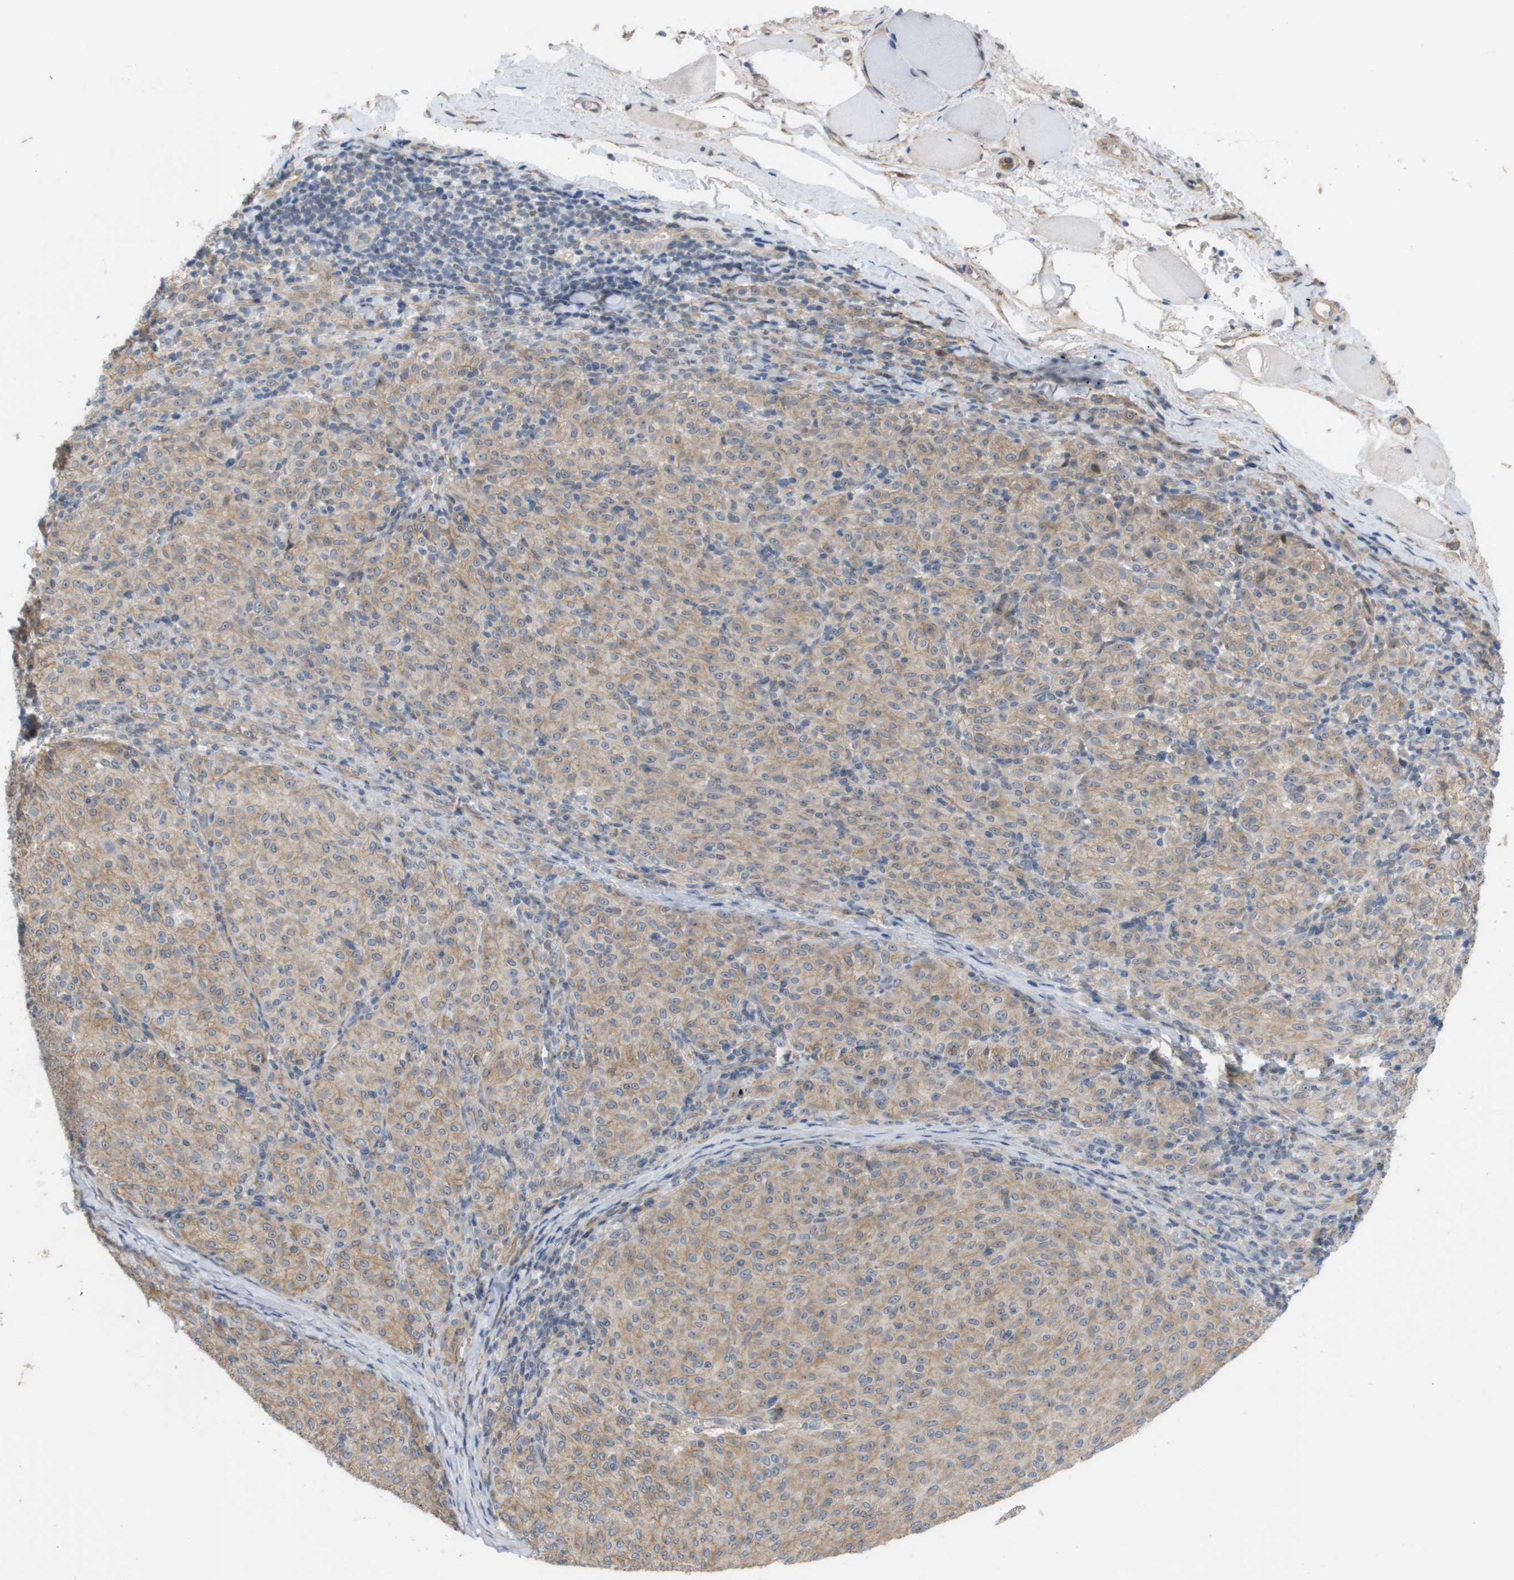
{"staining": {"intensity": "weak", "quantity": "25%-75%", "location": "cytoplasmic/membranous"}, "tissue": "melanoma", "cell_type": "Tumor cells", "image_type": "cancer", "snomed": [{"axis": "morphology", "description": "Malignant melanoma, NOS"}, {"axis": "topography", "description": "Skin"}], "caption": "Immunohistochemical staining of human malignant melanoma reveals low levels of weak cytoplasmic/membranous positivity in about 25%-75% of tumor cells.", "gene": "MTARC2", "patient": {"sex": "female", "age": 72}}